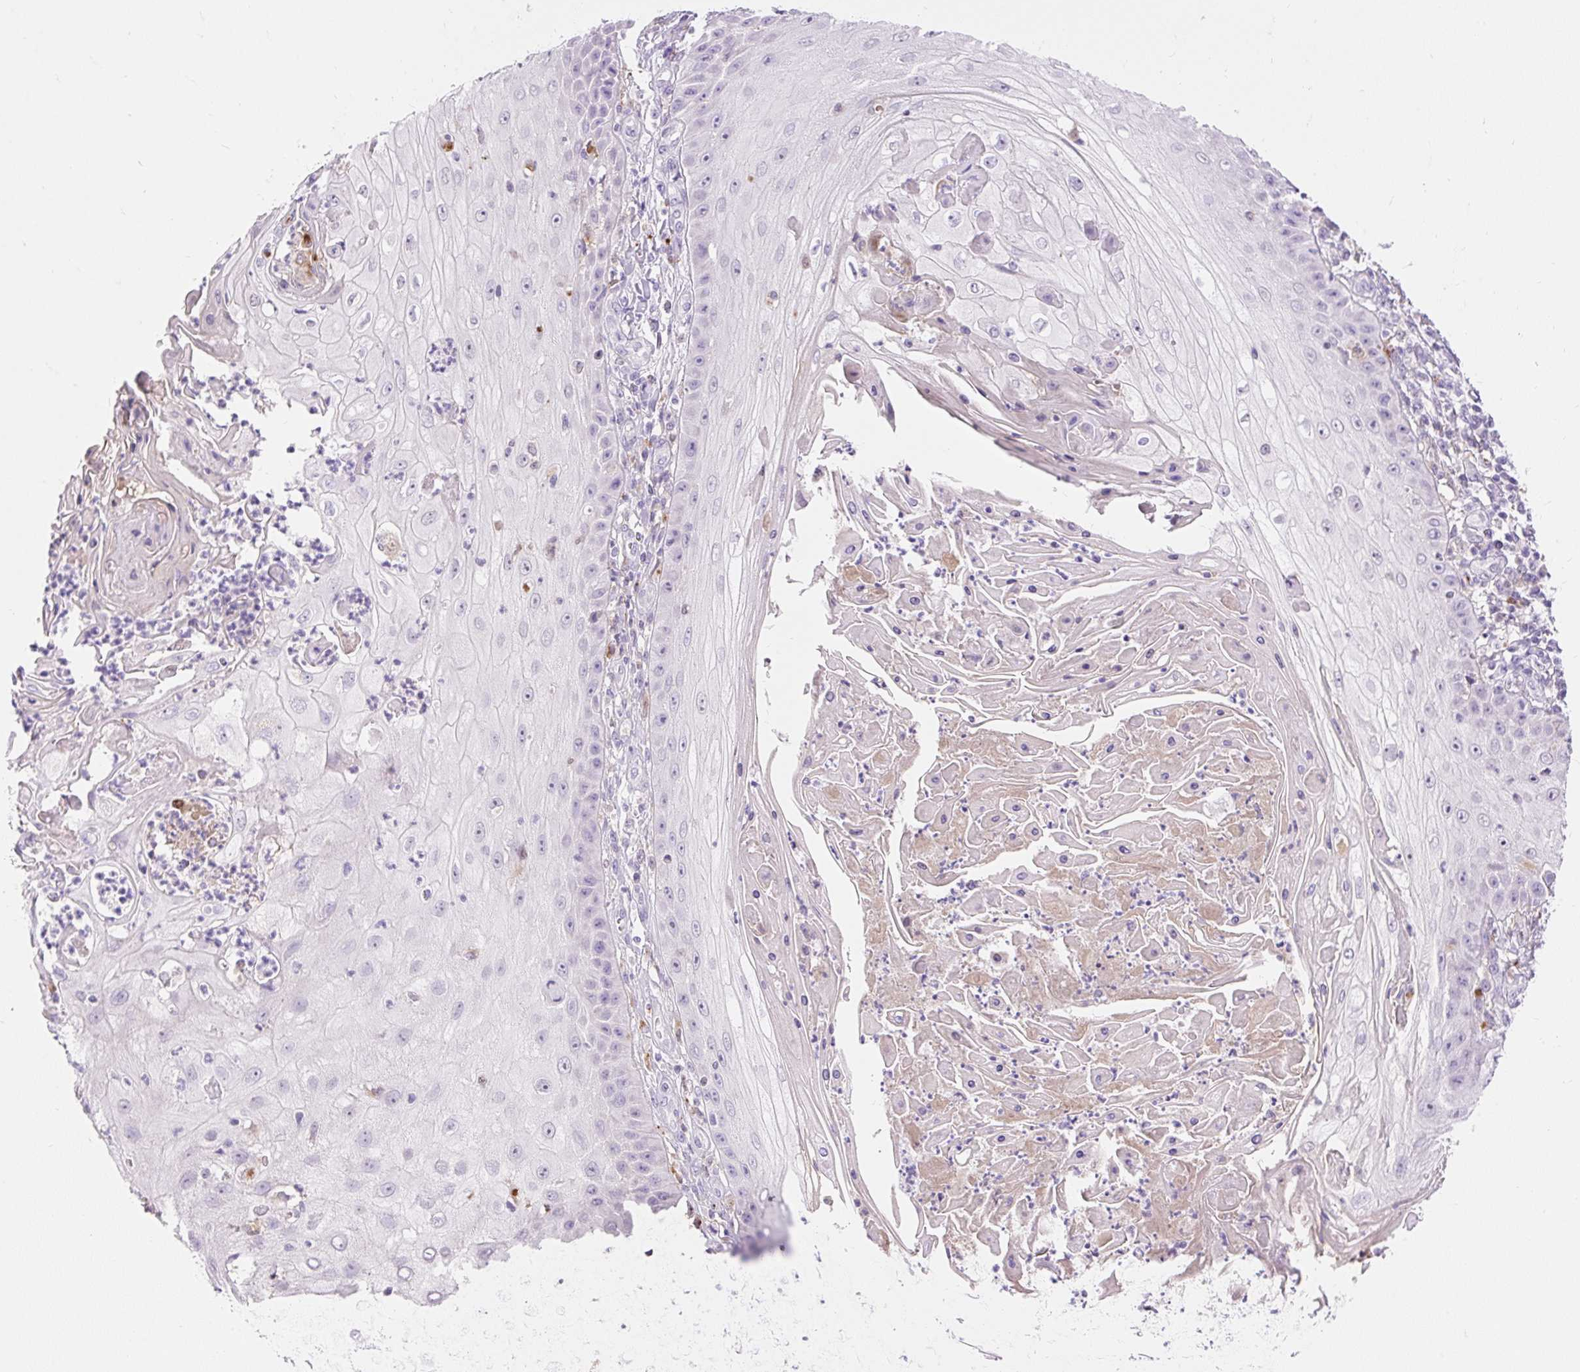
{"staining": {"intensity": "negative", "quantity": "none", "location": "none"}, "tissue": "skin cancer", "cell_type": "Tumor cells", "image_type": "cancer", "snomed": [{"axis": "morphology", "description": "Squamous cell carcinoma, NOS"}, {"axis": "topography", "description": "Skin"}], "caption": "There is no significant staining in tumor cells of skin cancer (squamous cell carcinoma).", "gene": "TMEM150C", "patient": {"sex": "male", "age": 70}}